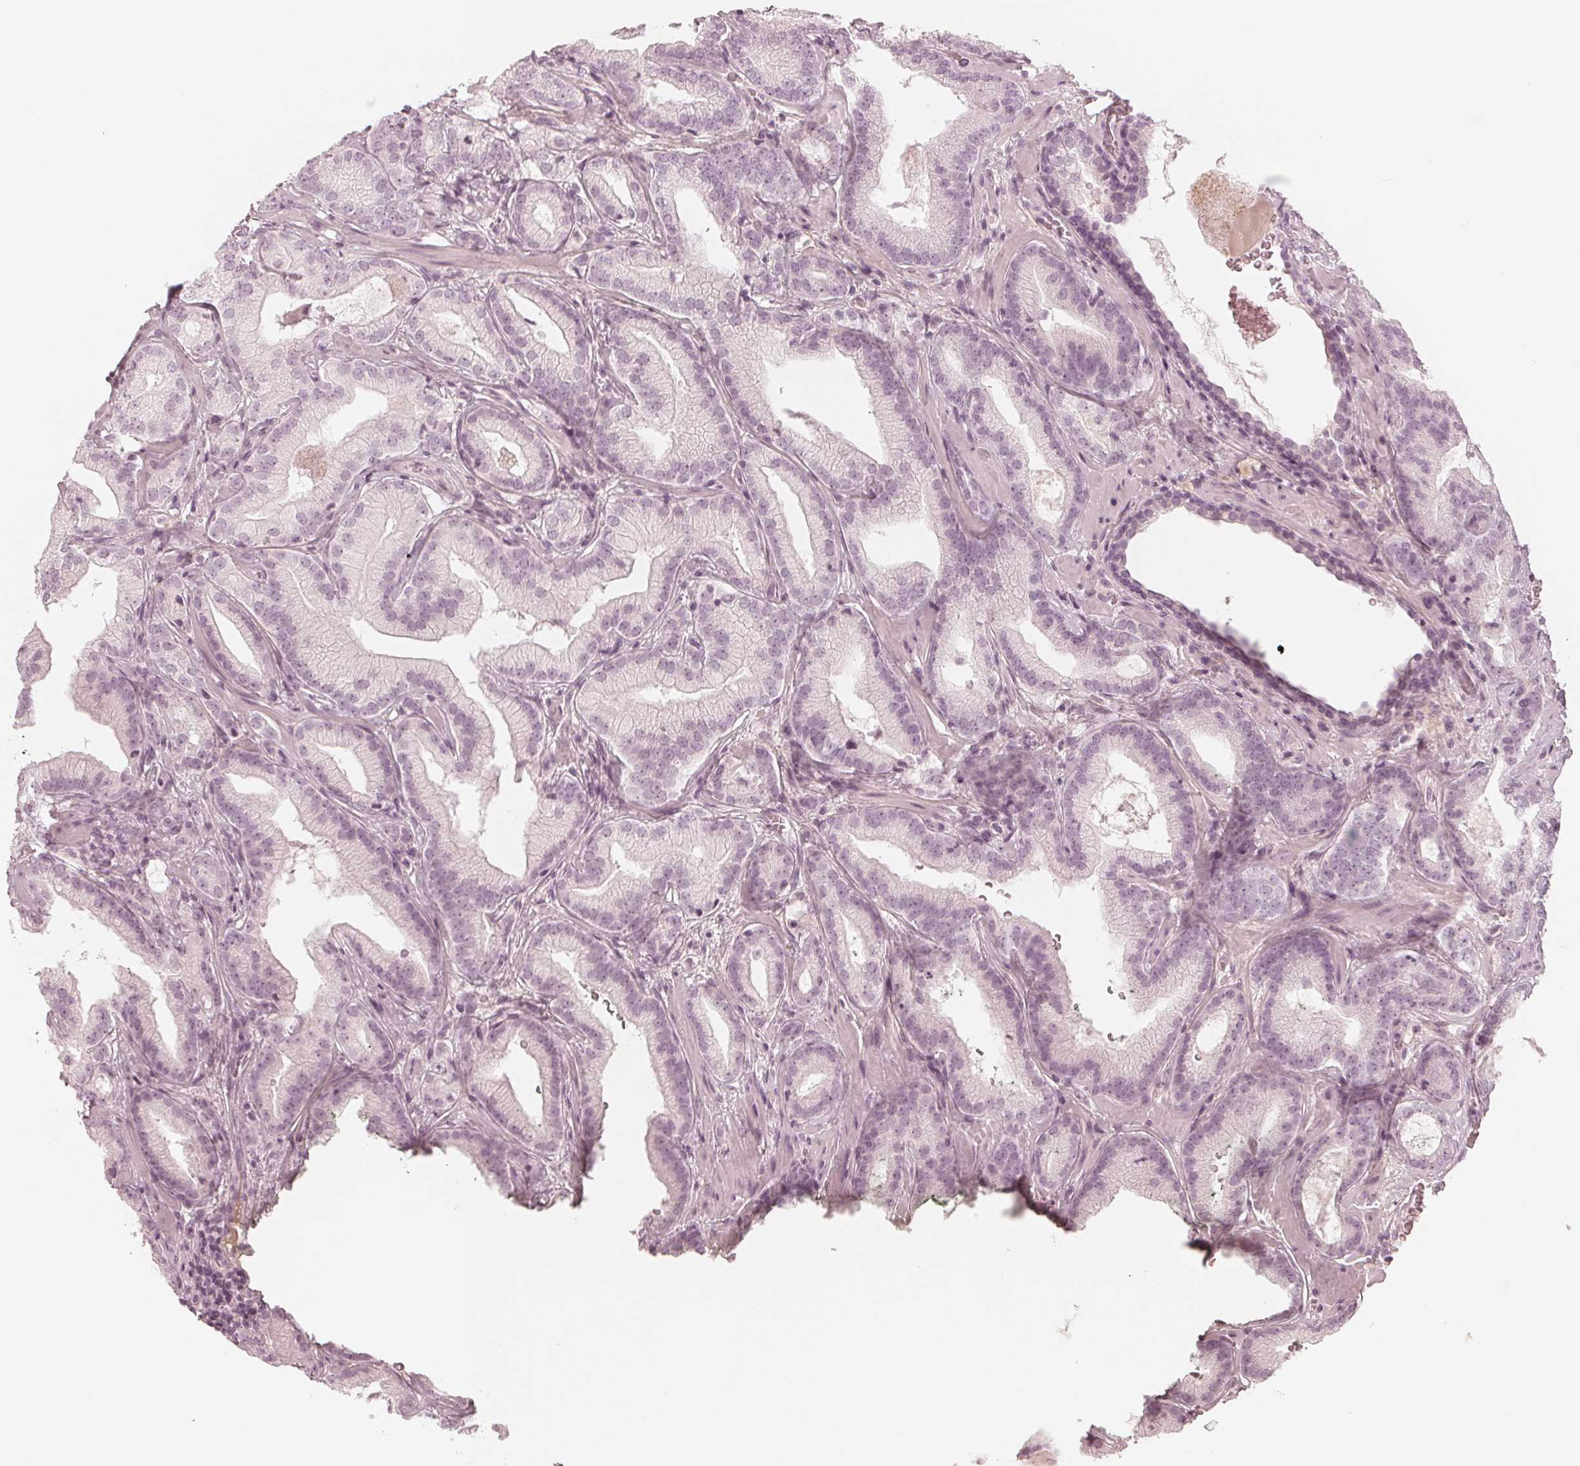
{"staining": {"intensity": "negative", "quantity": "none", "location": "none"}, "tissue": "prostate cancer", "cell_type": "Tumor cells", "image_type": "cancer", "snomed": [{"axis": "morphology", "description": "Adenocarcinoma, Low grade"}, {"axis": "topography", "description": "Prostate"}], "caption": "Micrograph shows no protein positivity in tumor cells of prostate low-grade adenocarcinoma tissue.", "gene": "PAEP", "patient": {"sex": "male", "age": 62}}